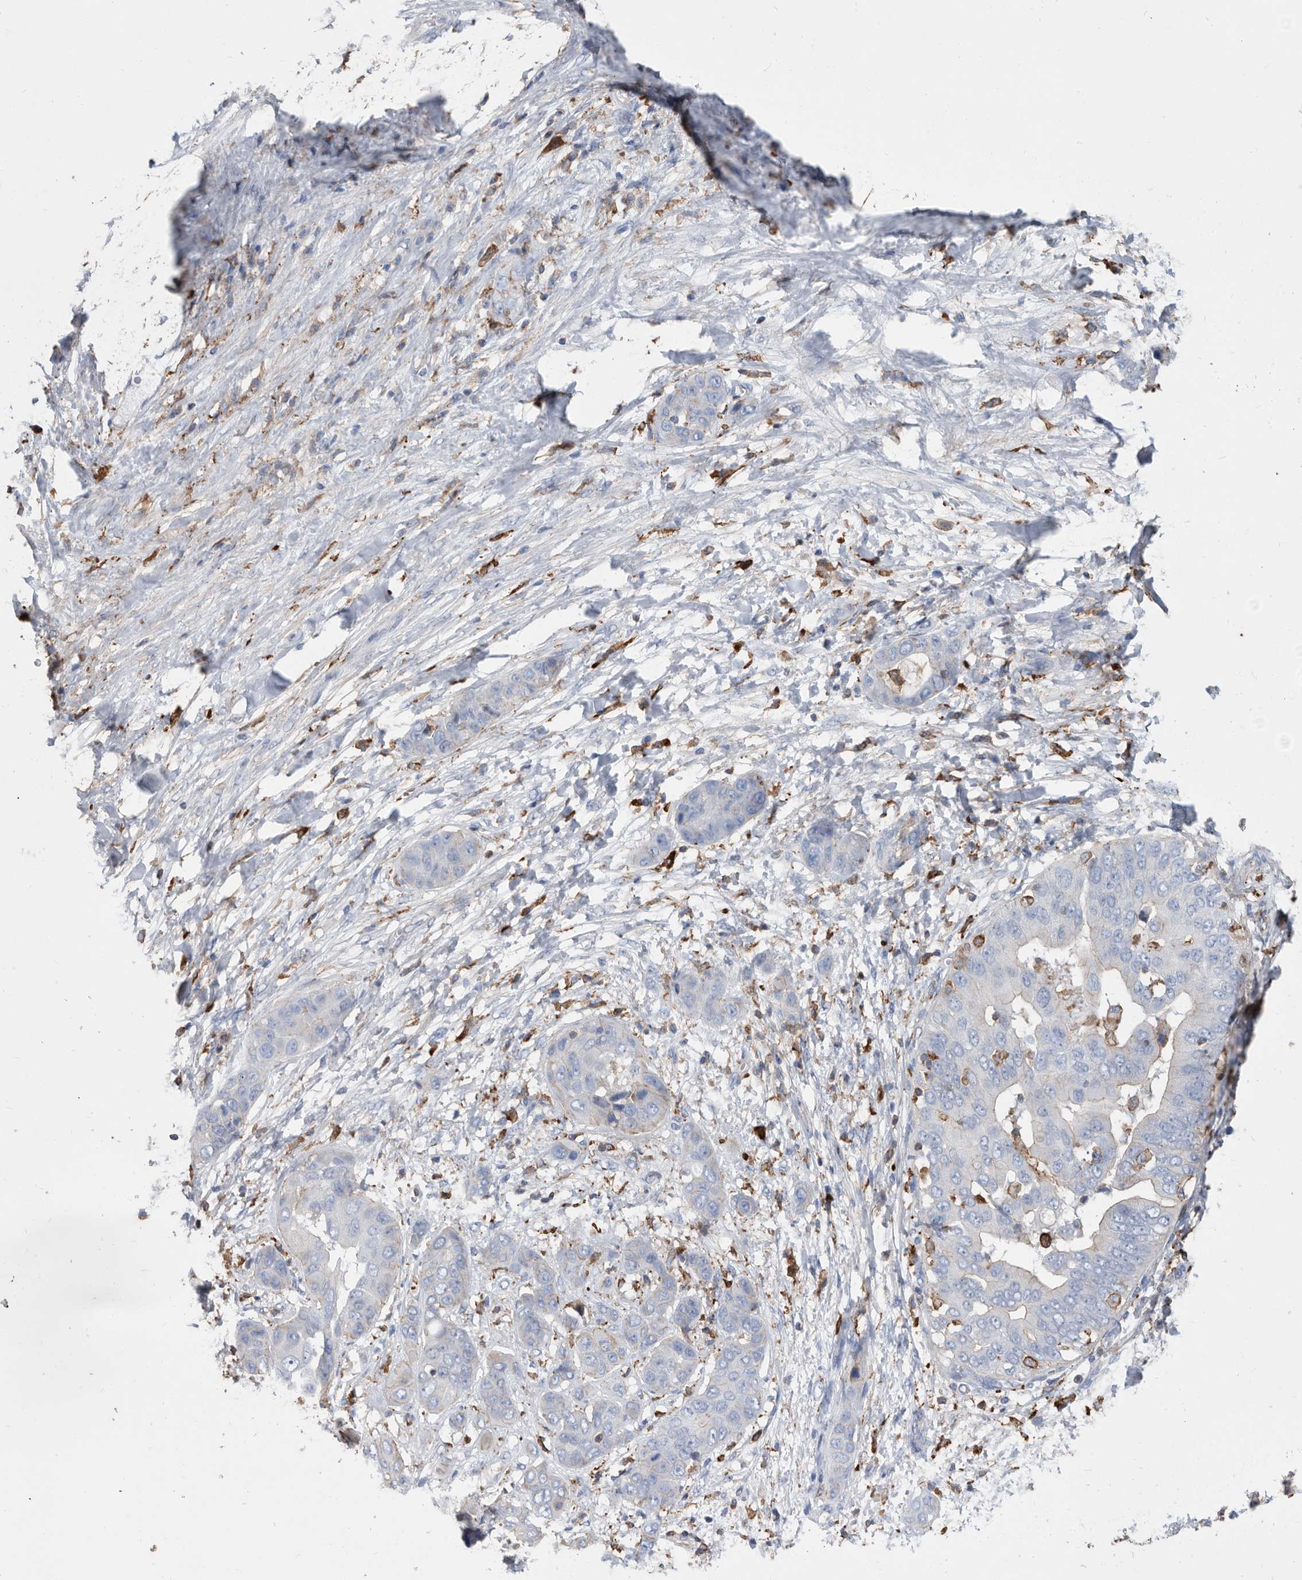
{"staining": {"intensity": "weak", "quantity": "<25%", "location": "cytoplasmic/membranous"}, "tissue": "liver cancer", "cell_type": "Tumor cells", "image_type": "cancer", "snomed": [{"axis": "morphology", "description": "Cholangiocarcinoma"}, {"axis": "topography", "description": "Liver"}], "caption": "The image reveals no staining of tumor cells in liver cancer. Brightfield microscopy of IHC stained with DAB (brown) and hematoxylin (blue), captured at high magnification.", "gene": "MS4A4A", "patient": {"sex": "female", "age": 52}}